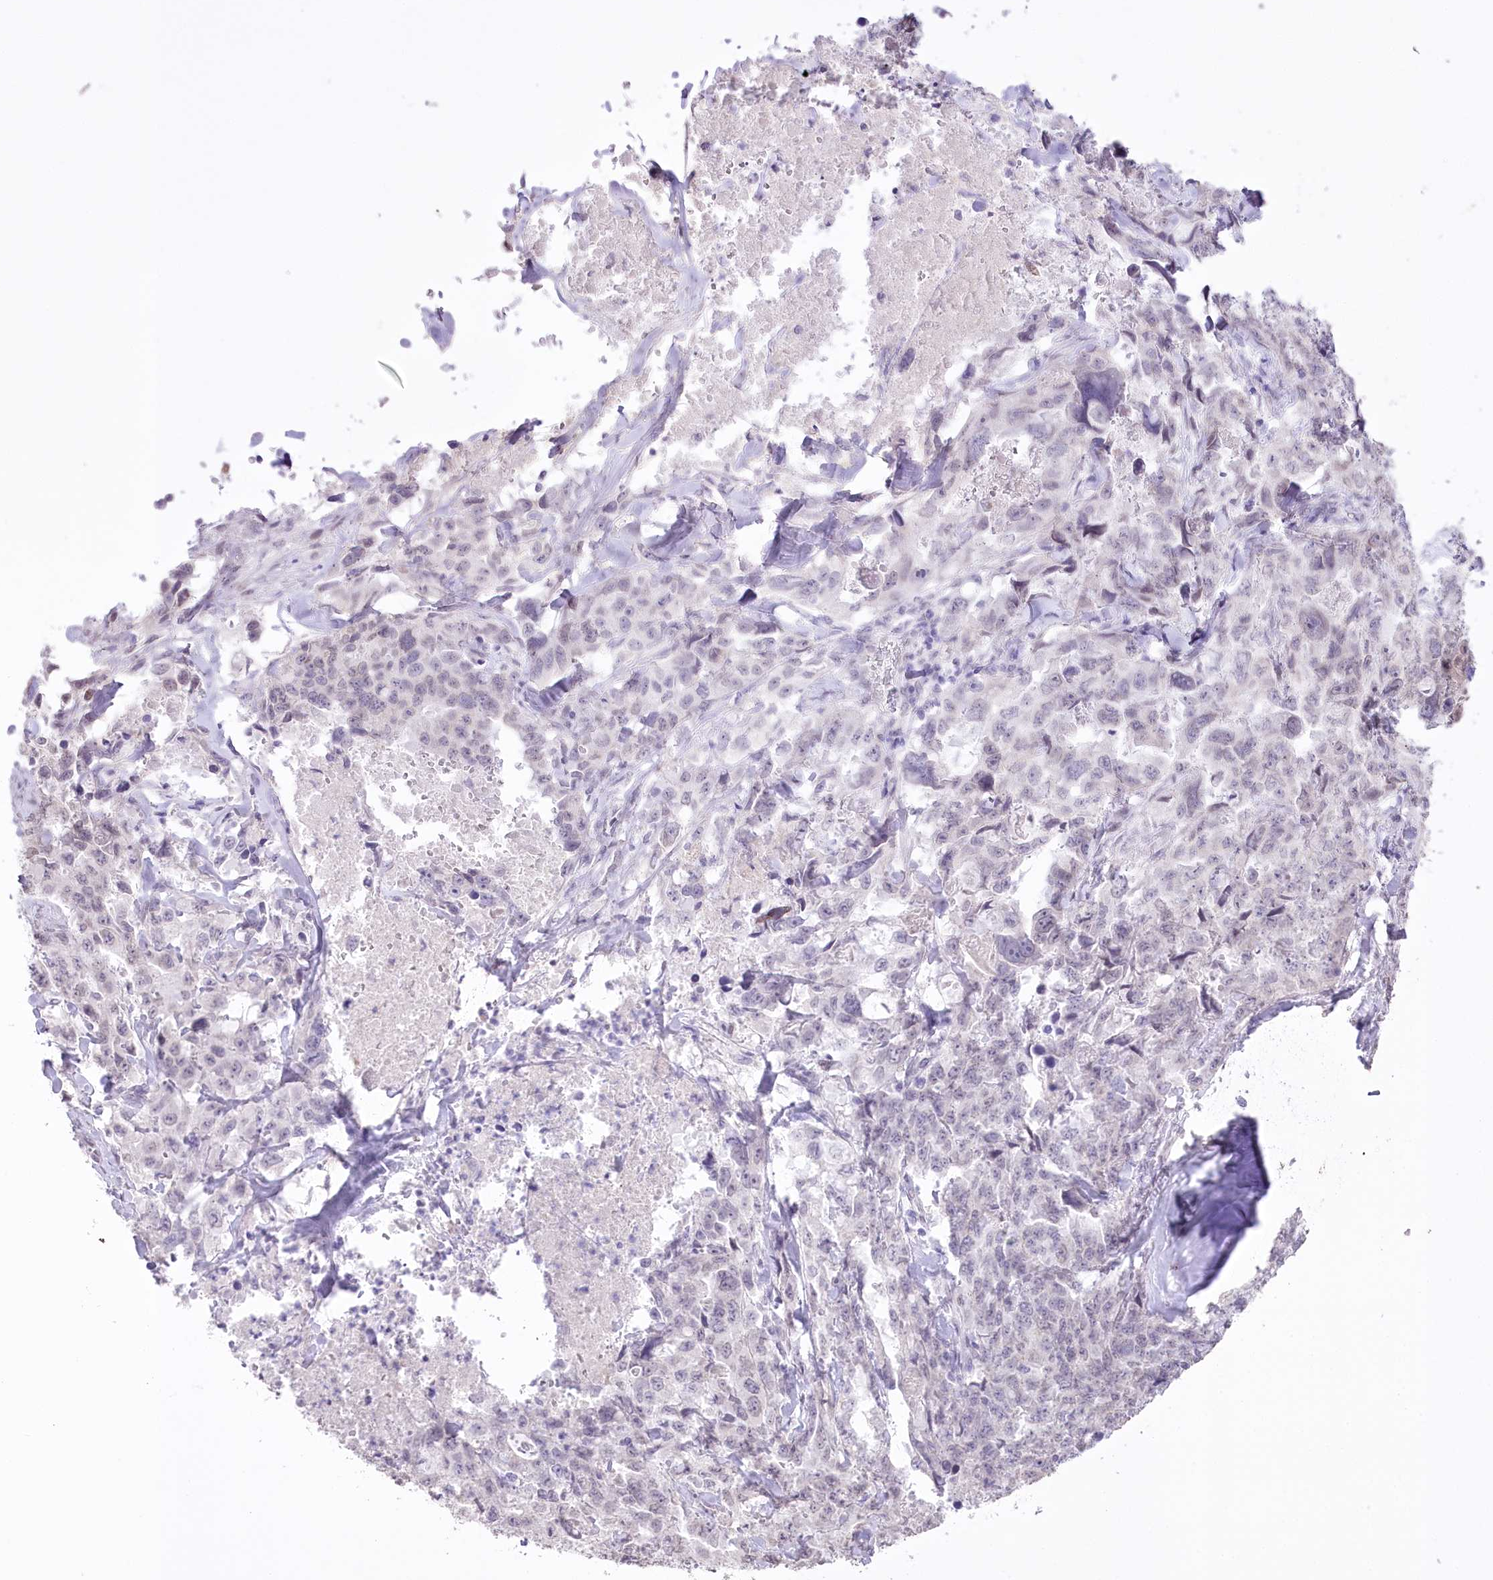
{"staining": {"intensity": "negative", "quantity": "none", "location": "none"}, "tissue": "lung cancer", "cell_type": "Tumor cells", "image_type": "cancer", "snomed": [{"axis": "morphology", "description": "Adenocarcinoma, NOS"}, {"axis": "topography", "description": "Lung"}], "caption": "An image of human lung adenocarcinoma is negative for staining in tumor cells. (Immunohistochemistry (ihc), brightfield microscopy, high magnification).", "gene": "SLC39A10", "patient": {"sex": "female", "age": 51}}